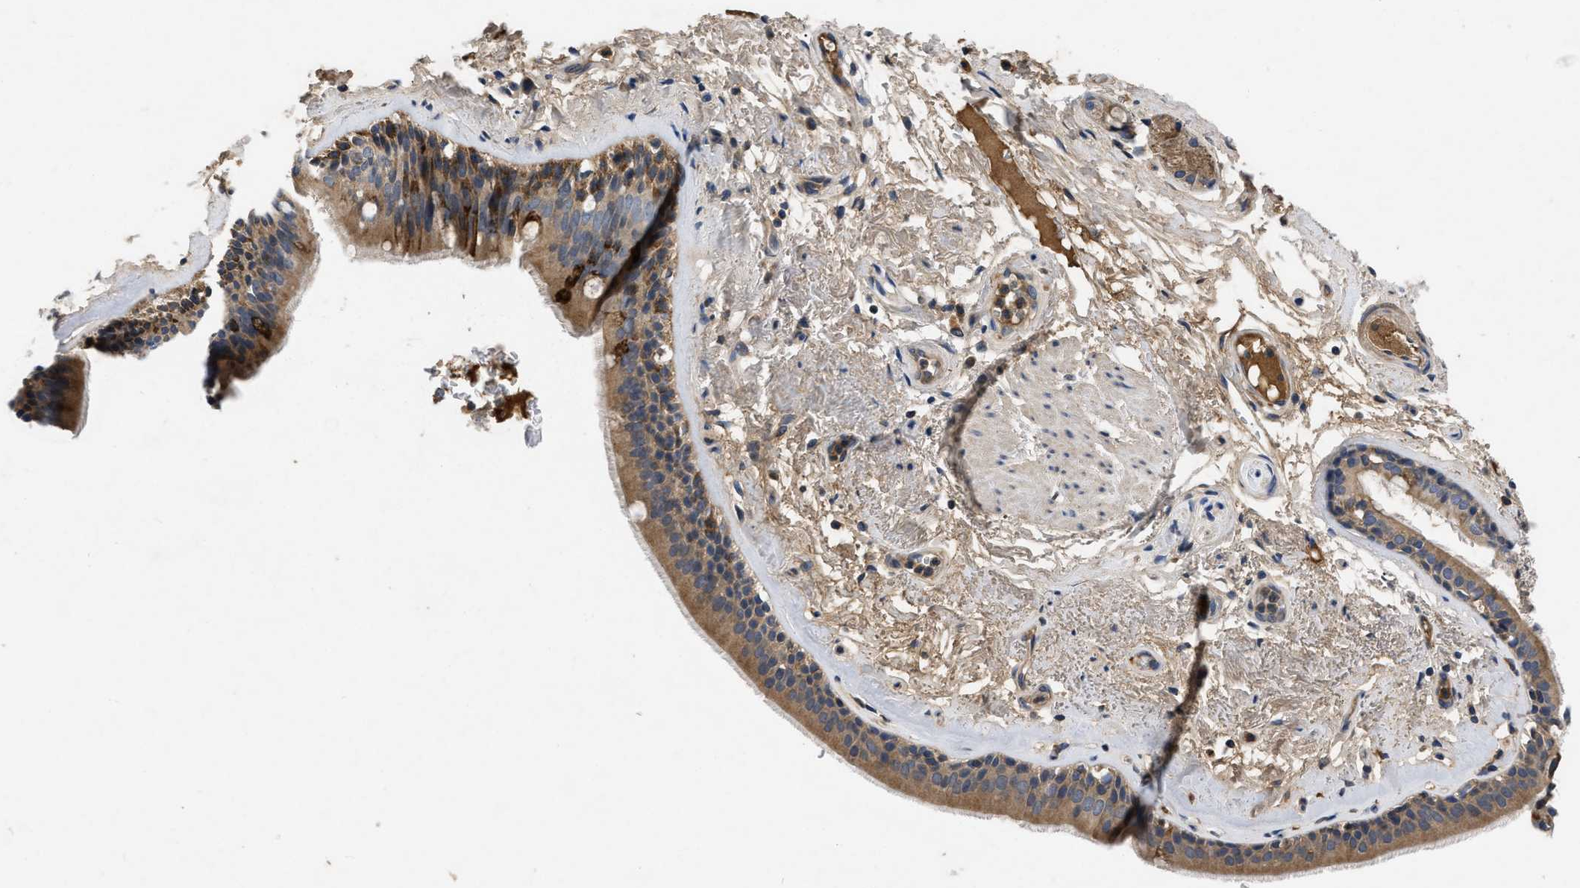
{"staining": {"intensity": "moderate", "quantity": ">75%", "location": "cytoplasmic/membranous"}, "tissue": "bronchus", "cell_type": "Respiratory epithelial cells", "image_type": "normal", "snomed": [{"axis": "morphology", "description": "Normal tissue, NOS"}, {"axis": "topography", "description": "Cartilage tissue"}], "caption": "The image displays staining of benign bronchus, revealing moderate cytoplasmic/membranous protein positivity (brown color) within respiratory epithelial cells. The staining is performed using DAB (3,3'-diaminobenzidine) brown chromogen to label protein expression. The nuclei are counter-stained blue using hematoxylin.", "gene": "VPS4A", "patient": {"sex": "female", "age": 63}}